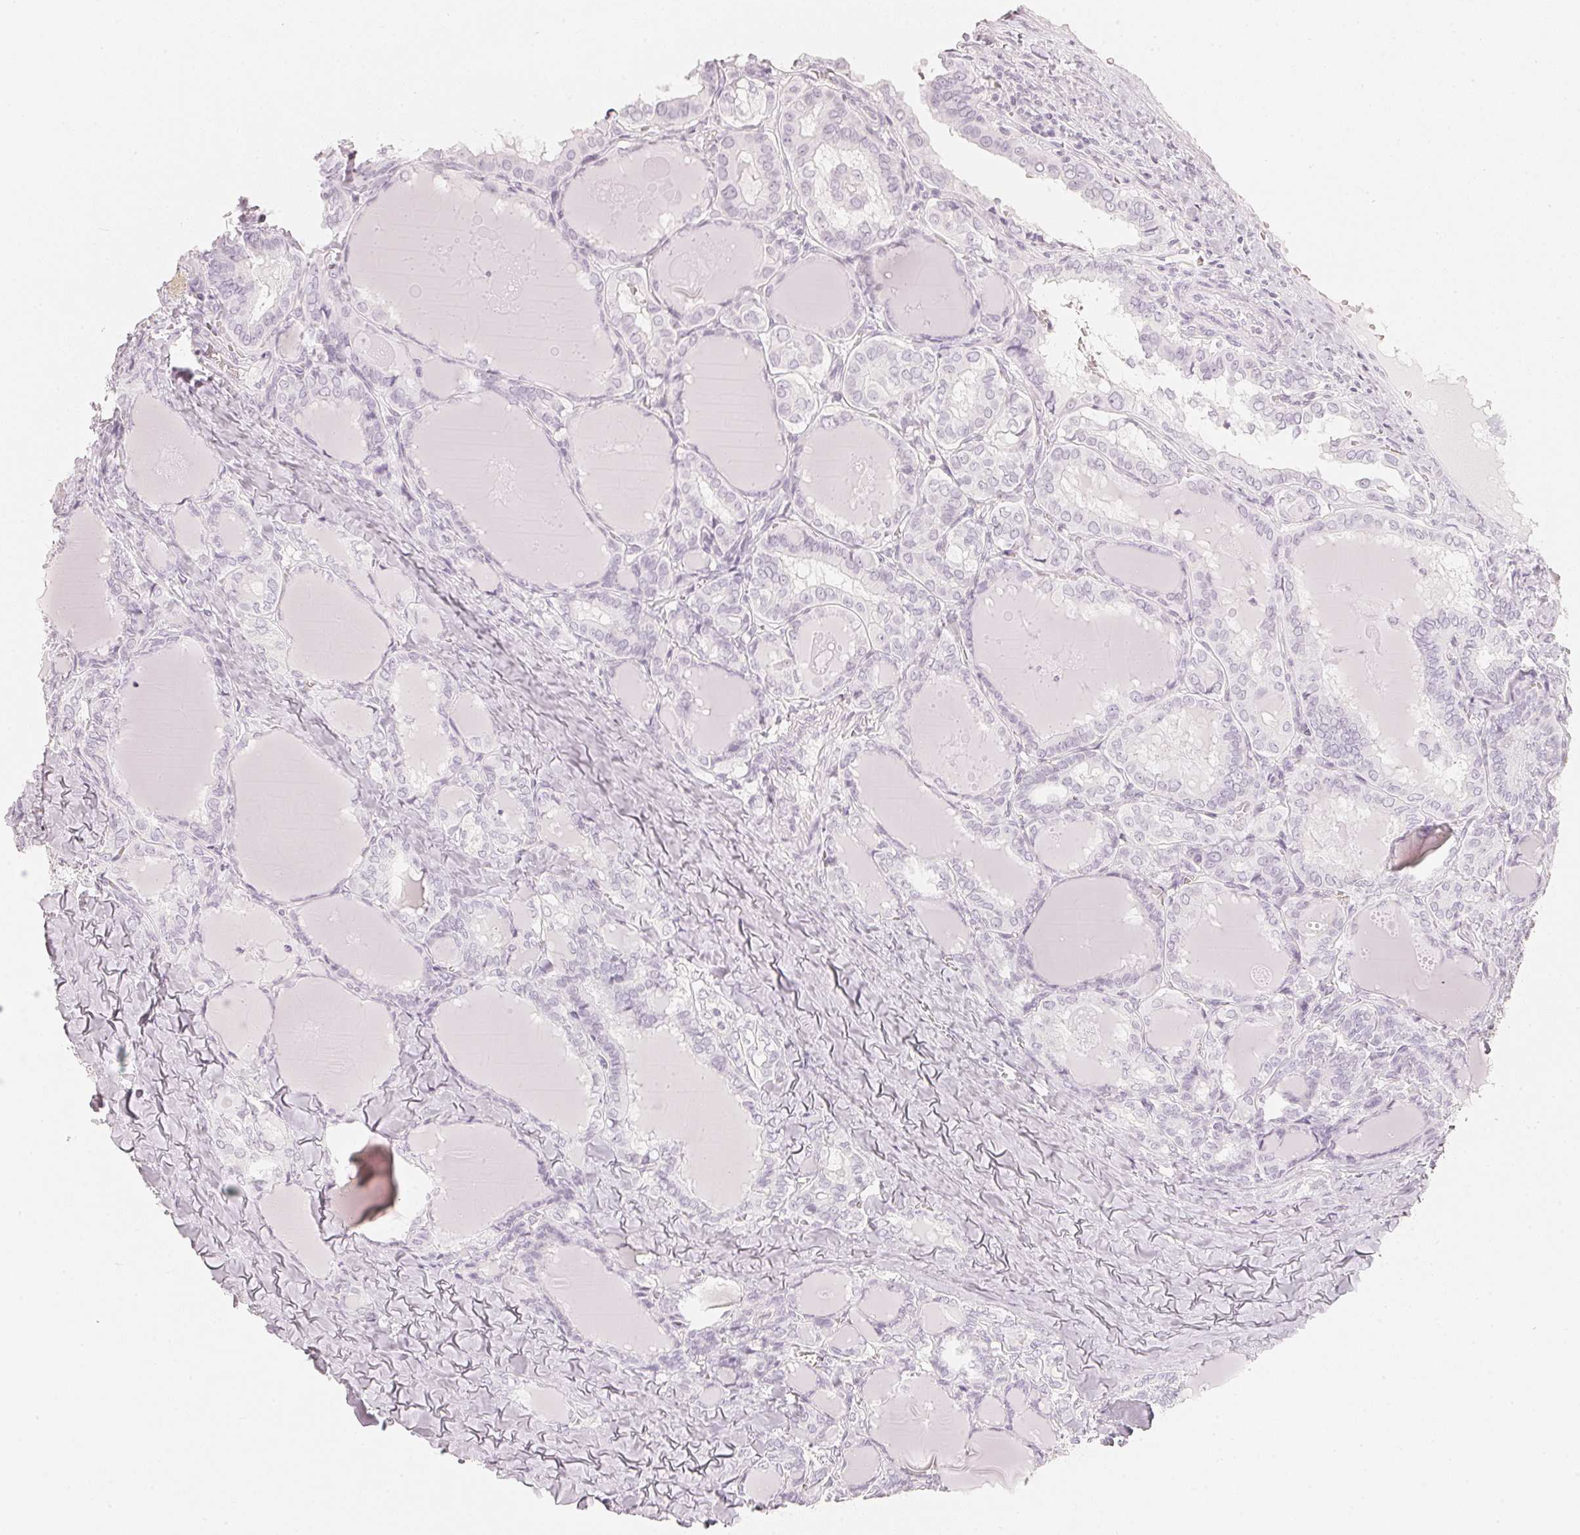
{"staining": {"intensity": "negative", "quantity": "none", "location": "none"}, "tissue": "thyroid cancer", "cell_type": "Tumor cells", "image_type": "cancer", "snomed": [{"axis": "morphology", "description": "Papillary adenocarcinoma, NOS"}, {"axis": "topography", "description": "Thyroid gland"}], "caption": "This micrograph is of thyroid cancer (papillary adenocarcinoma) stained with immunohistochemistry to label a protein in brown with the nuclei are counter-stained blue. There is no expression in tumor cells.", "gene": "SLC22A8", "patient": {"sex": "female", "age": 46}}